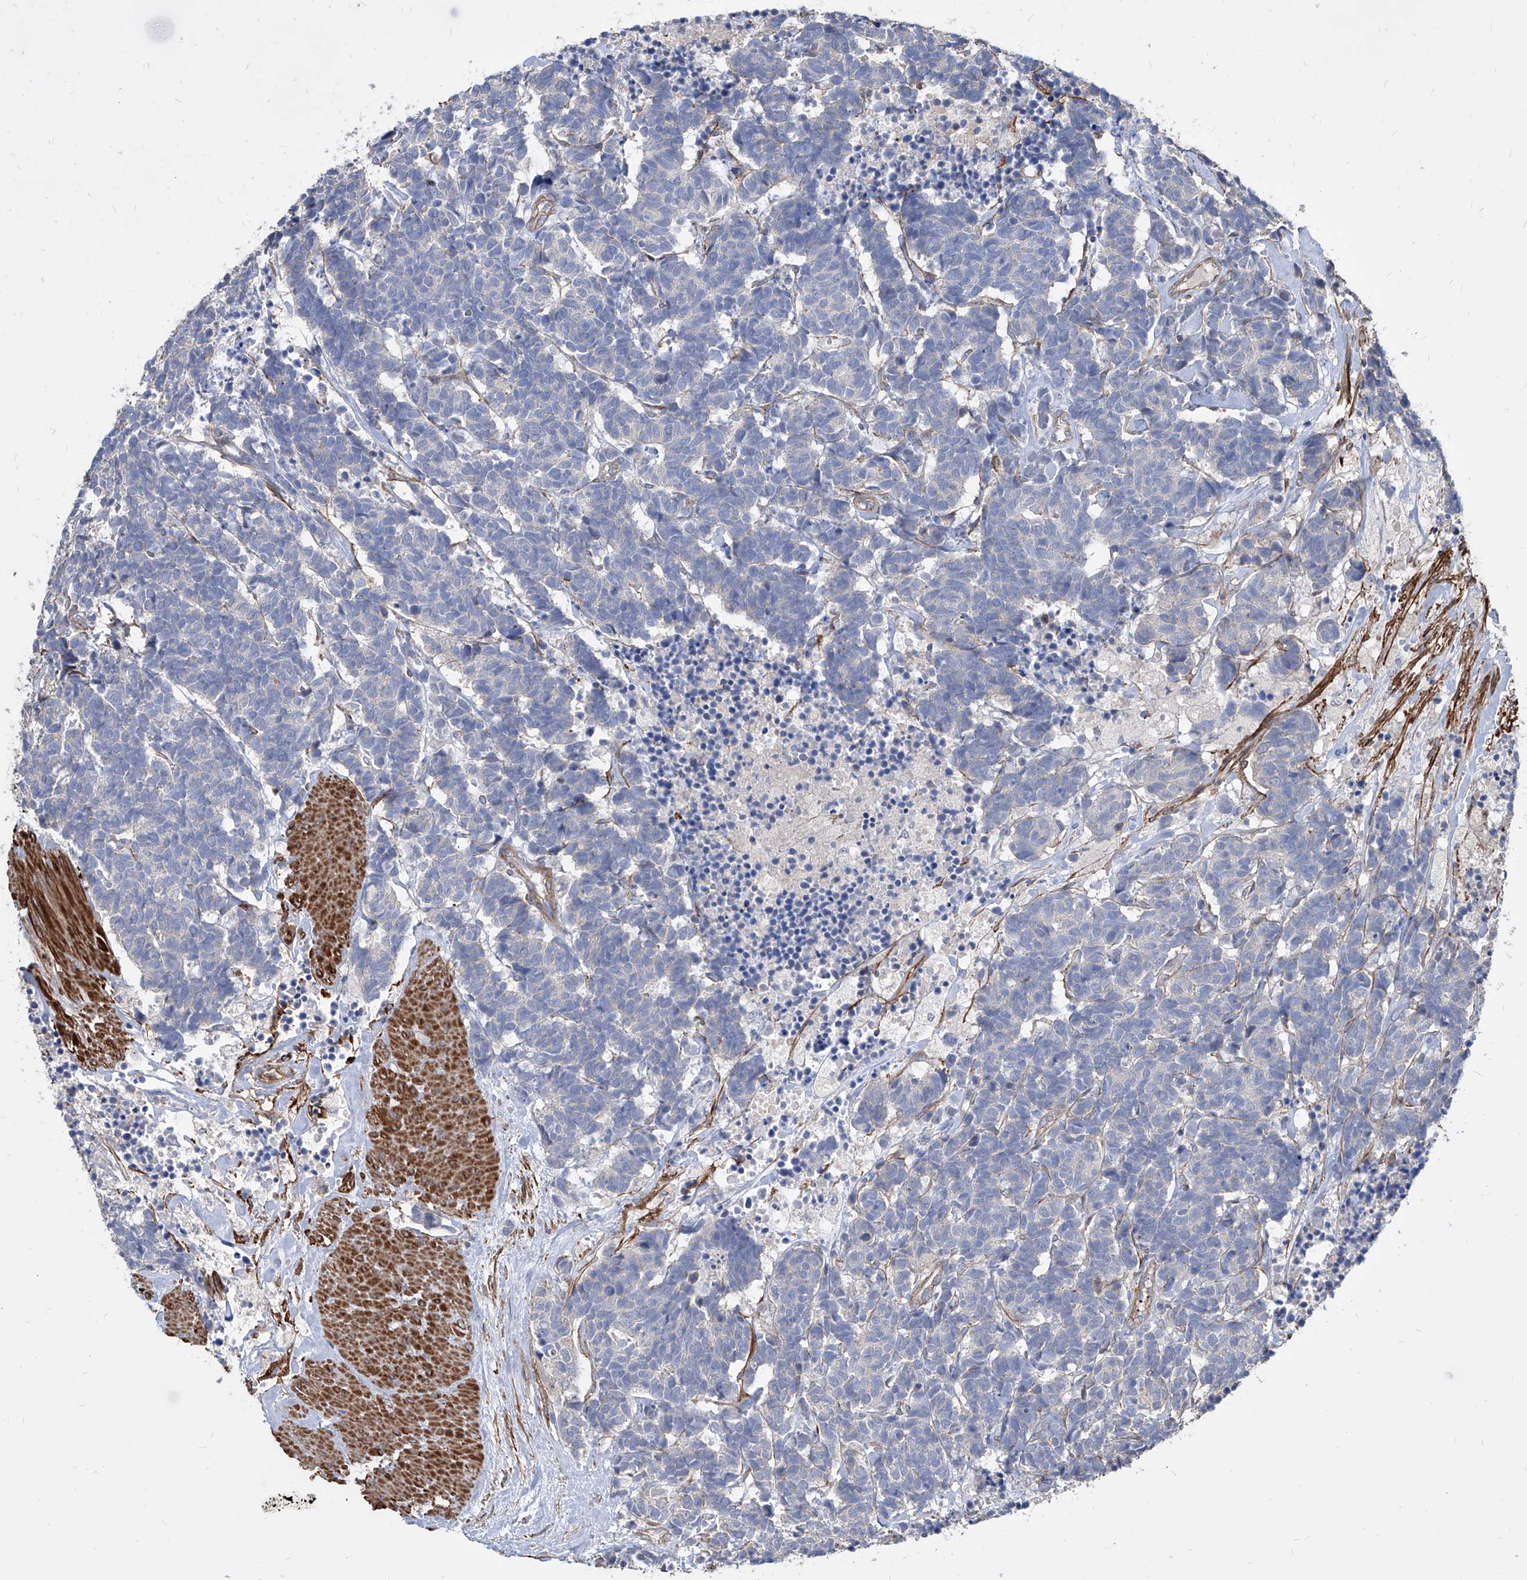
{"staining": {"intensity": "negative", "quantity": "none", "location": "none"}, "tissue": "carcinoid", "cell_type": "Tumor cells", "image_type": "cancer", "snomed": [{"axis": "morphology", "description": "Carcinoma, NOS"}, {"axis": "morphology", "description": "Carcinoid, malignant, NOS"}, {"axis": "topography", "description": "Urinary bladder"}], "caption": "Protein analysis of carcinoid shows no significant staining in tumor cells.", "gene": "FAM83B", "patient": {"sex": "male", "age": 57}}